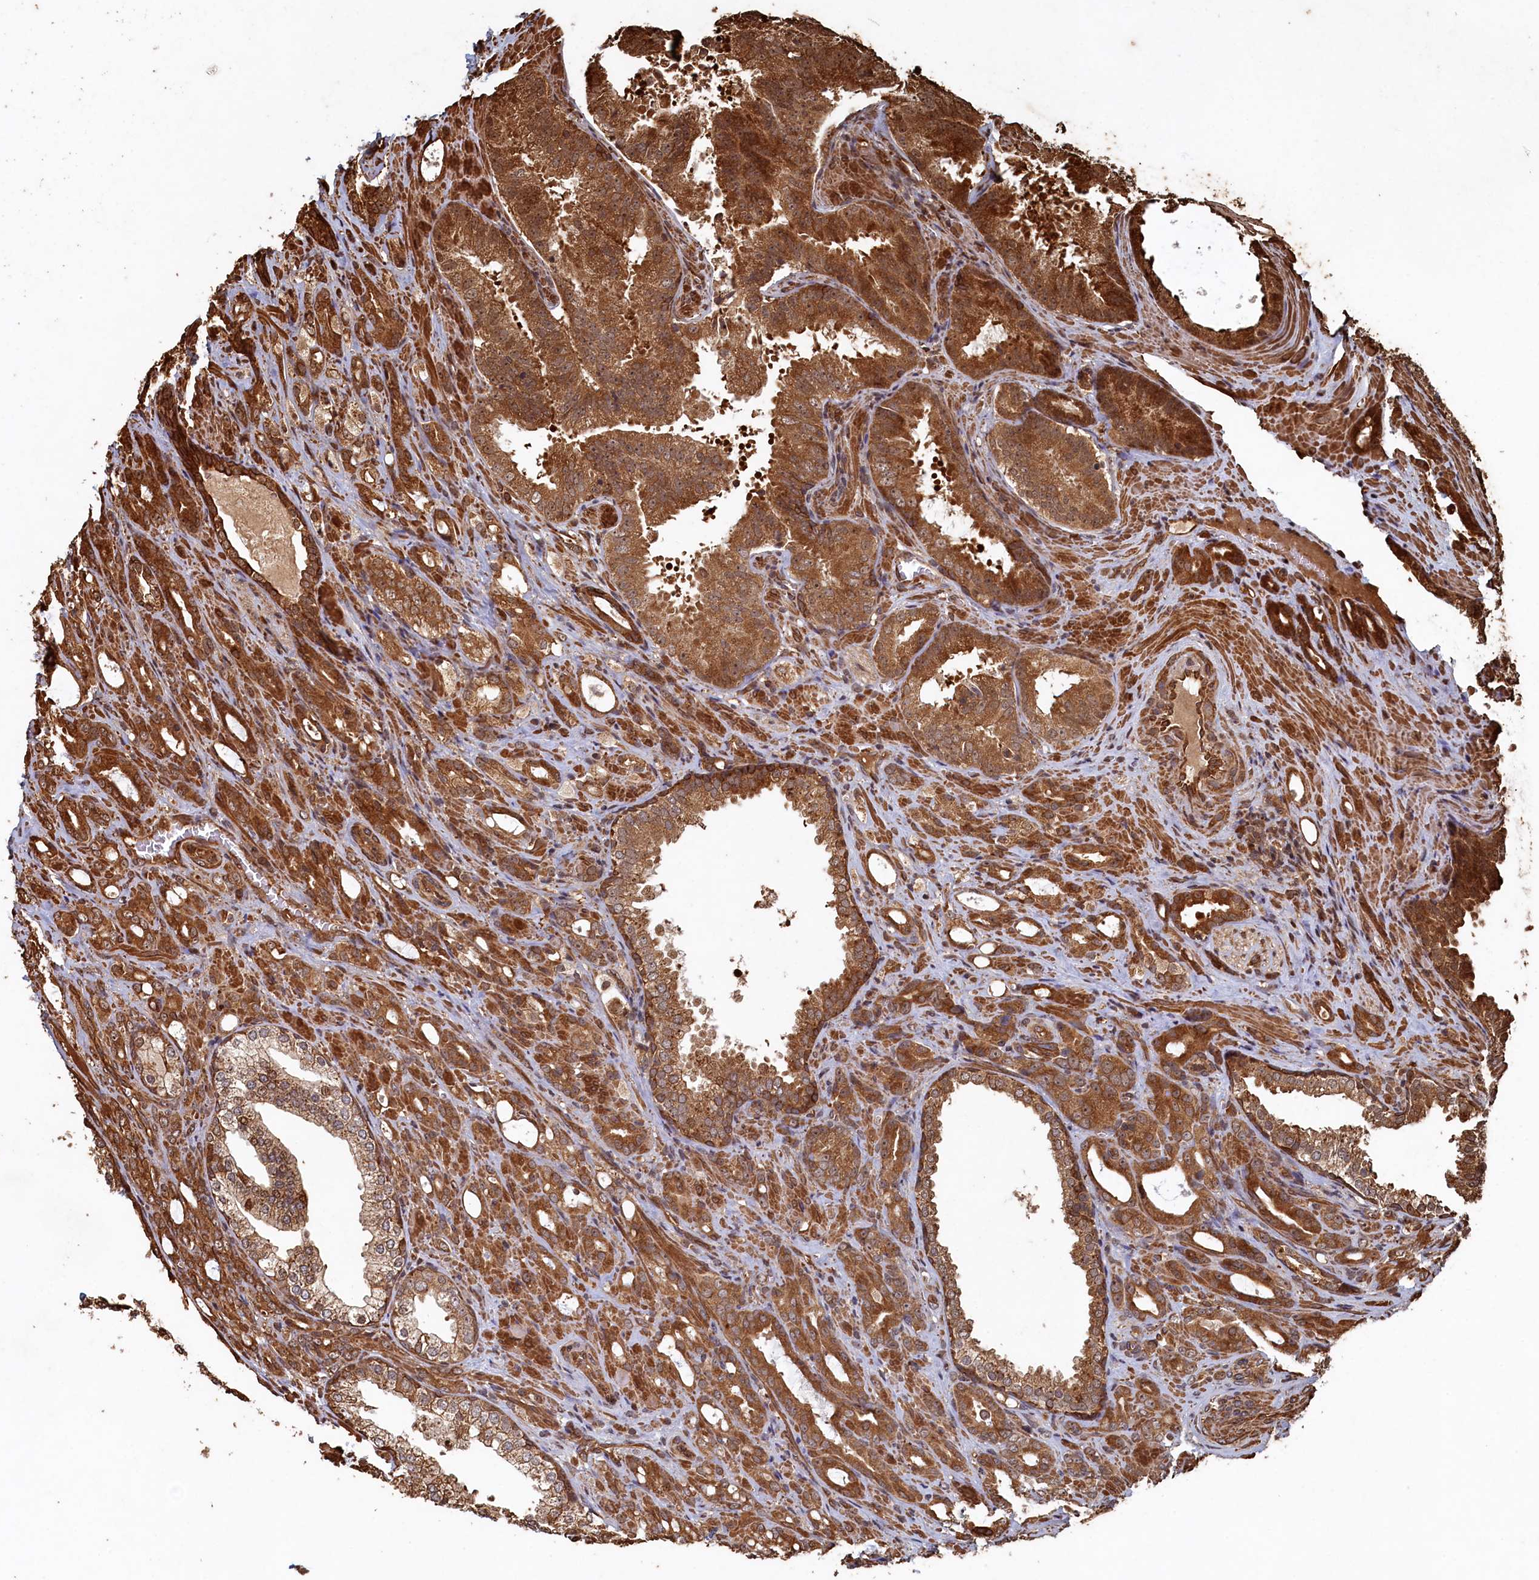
{"staining": {"intensity": "moderate", "quantity": ">75%", "location": "cytoplasmic/membranous"}, "tissue": "prostate cancer", "cell_type": "Tumor cells", "image_type": "cancer", "snomed": [{"axis": "morphology", "description": "Adenocarcinoma, High grade"}, {"axis": "topography", "description": "Prostate"}], "caption": "Immunohistochemistry (IHC) (DAB) staining of human prostate cancer displays moderate cytoplasmic/membranous protein positivity in about >75% of tumor cells.", "gene": "PIGN", "patient": {"sex": "male", "age": 72}}